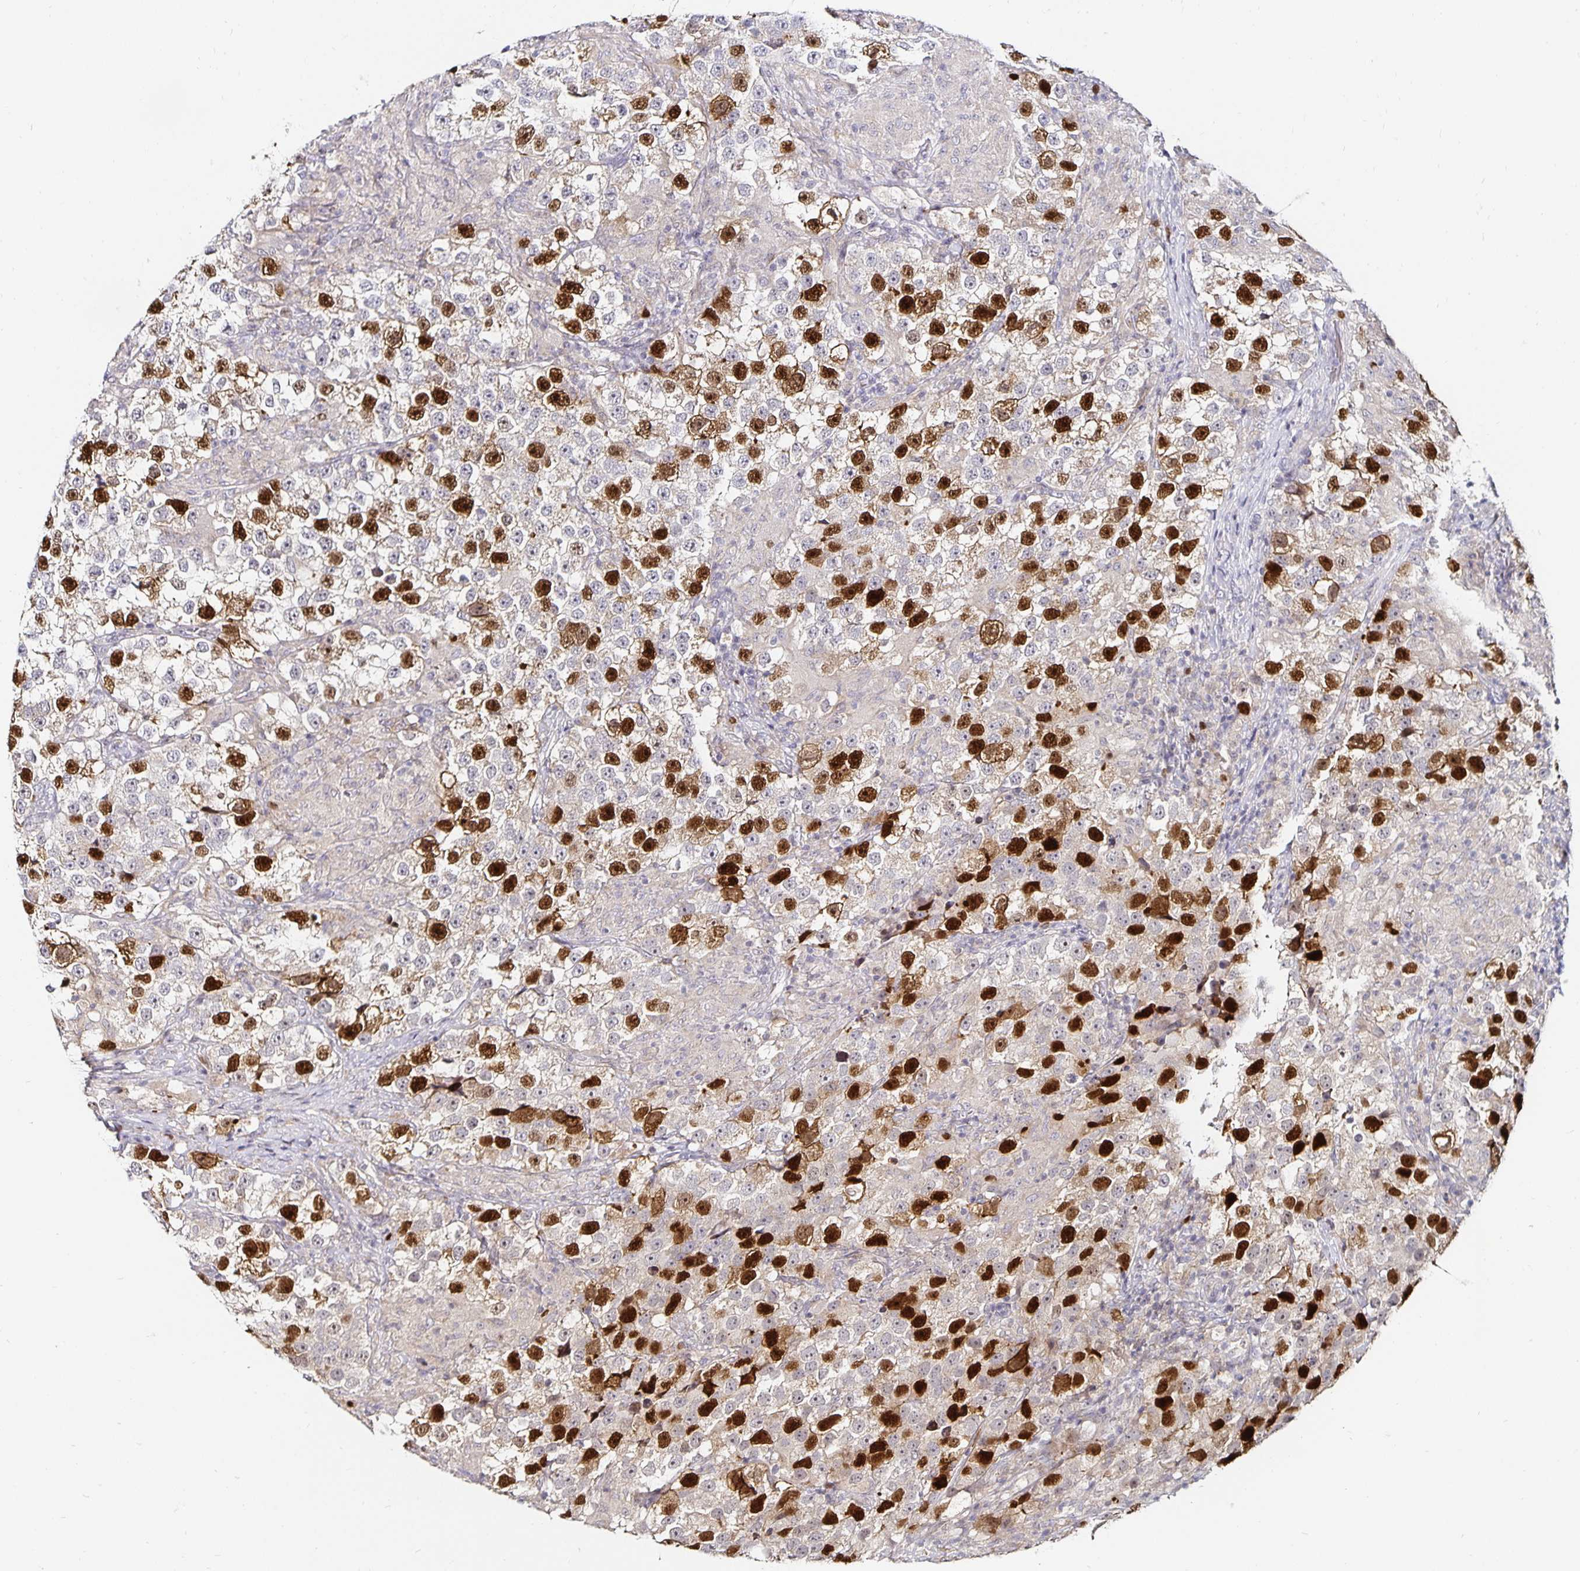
{"staining": {"intensity": "strong", "quantity": "25%-75%", "location": "nuclear"}, "tissue": "testis cancer", "cell_type": "Tumor cells", "image_type": "cancer", "snomed": [{"axis": "morphology", "description": "Seminoma, NOS"}, {"axis": "topography", "description": "Testis"}], "caption": "Testis seminoma stained for a protein reveals strong nuclear positivity in tumor cells.", "gene": "ANLN", "patient": {"sex": "male", "age": 46}}